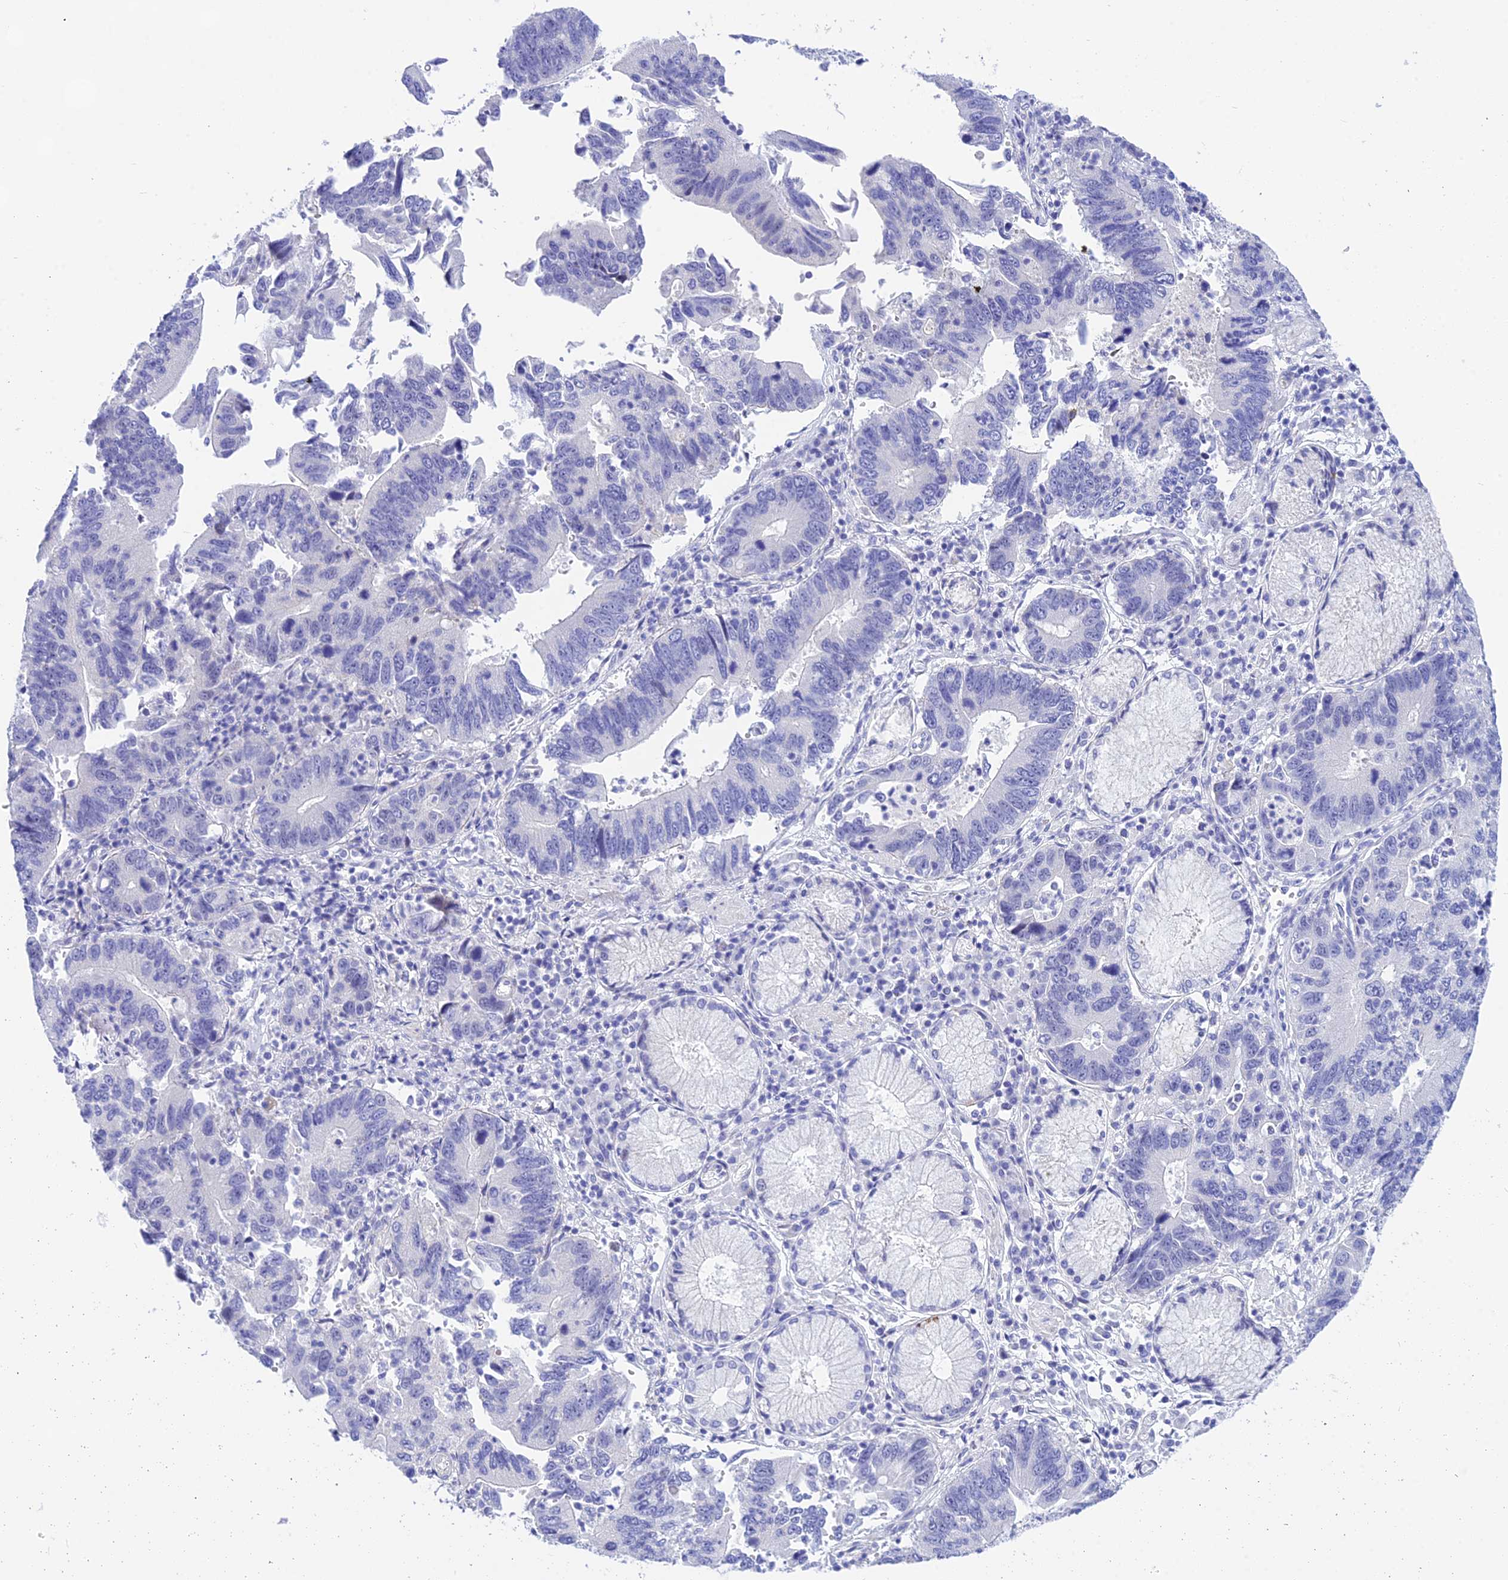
{"staining": {"intensity": "negative", "quantity": "none", "location": "none"}, "tissue": "stomach cancer", "cell_type": "Tumor cells", "image_type": "cancer", "snomed": [{"axis": "morphology", "description": "Adenocarcinoma, NOS"}, {"axis": "topography", "description": "Stomach"}], "caption": "DAB (3,3'-diaminobenzidine) immunohistochemical staining of human stomach cancer (adenocarcinoma) reveals no significant positivity in tumor cells.", "gene": "DEFB107A", "patient": {"sex": "male", "age": 59}}